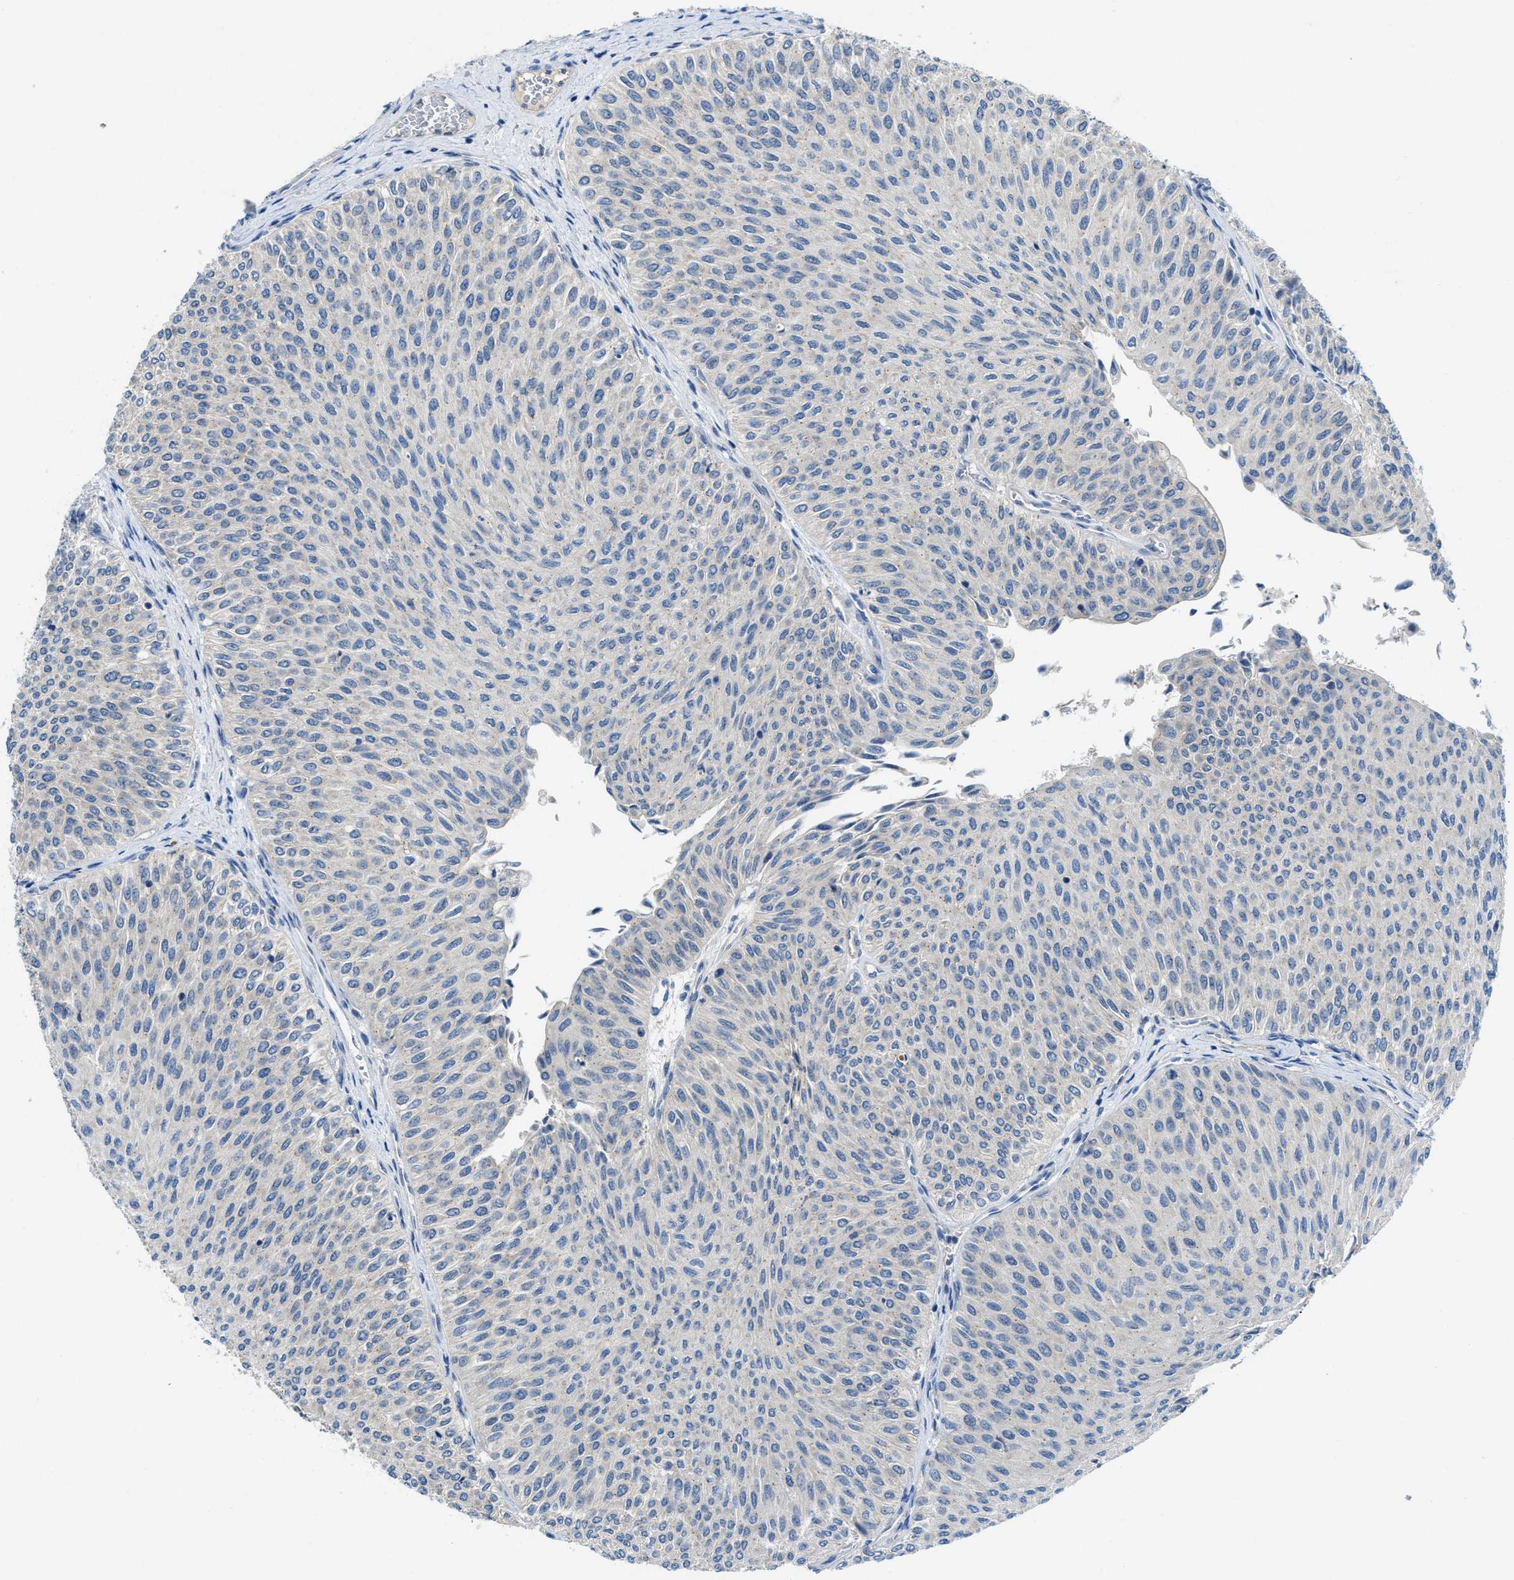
{"staining": {"intensity": "negative", "quantity": "none", "location": "none"}, "tissue": "urothelial cancer", "cell_type": "Tumor cells", "image_type": "cancer", "snomed": [{"axis": "morphology", "description": "Urothelial carcinoma, Low grade"}, {"axis": "topography", "description": "Urinary bladder"}], "caption": "Immunohistochemical staining of urothelial cancer exhibits no significant expression in tumor cells.", "gene": "RIPK2", "patient": {"sex": "male", "age": 78}}